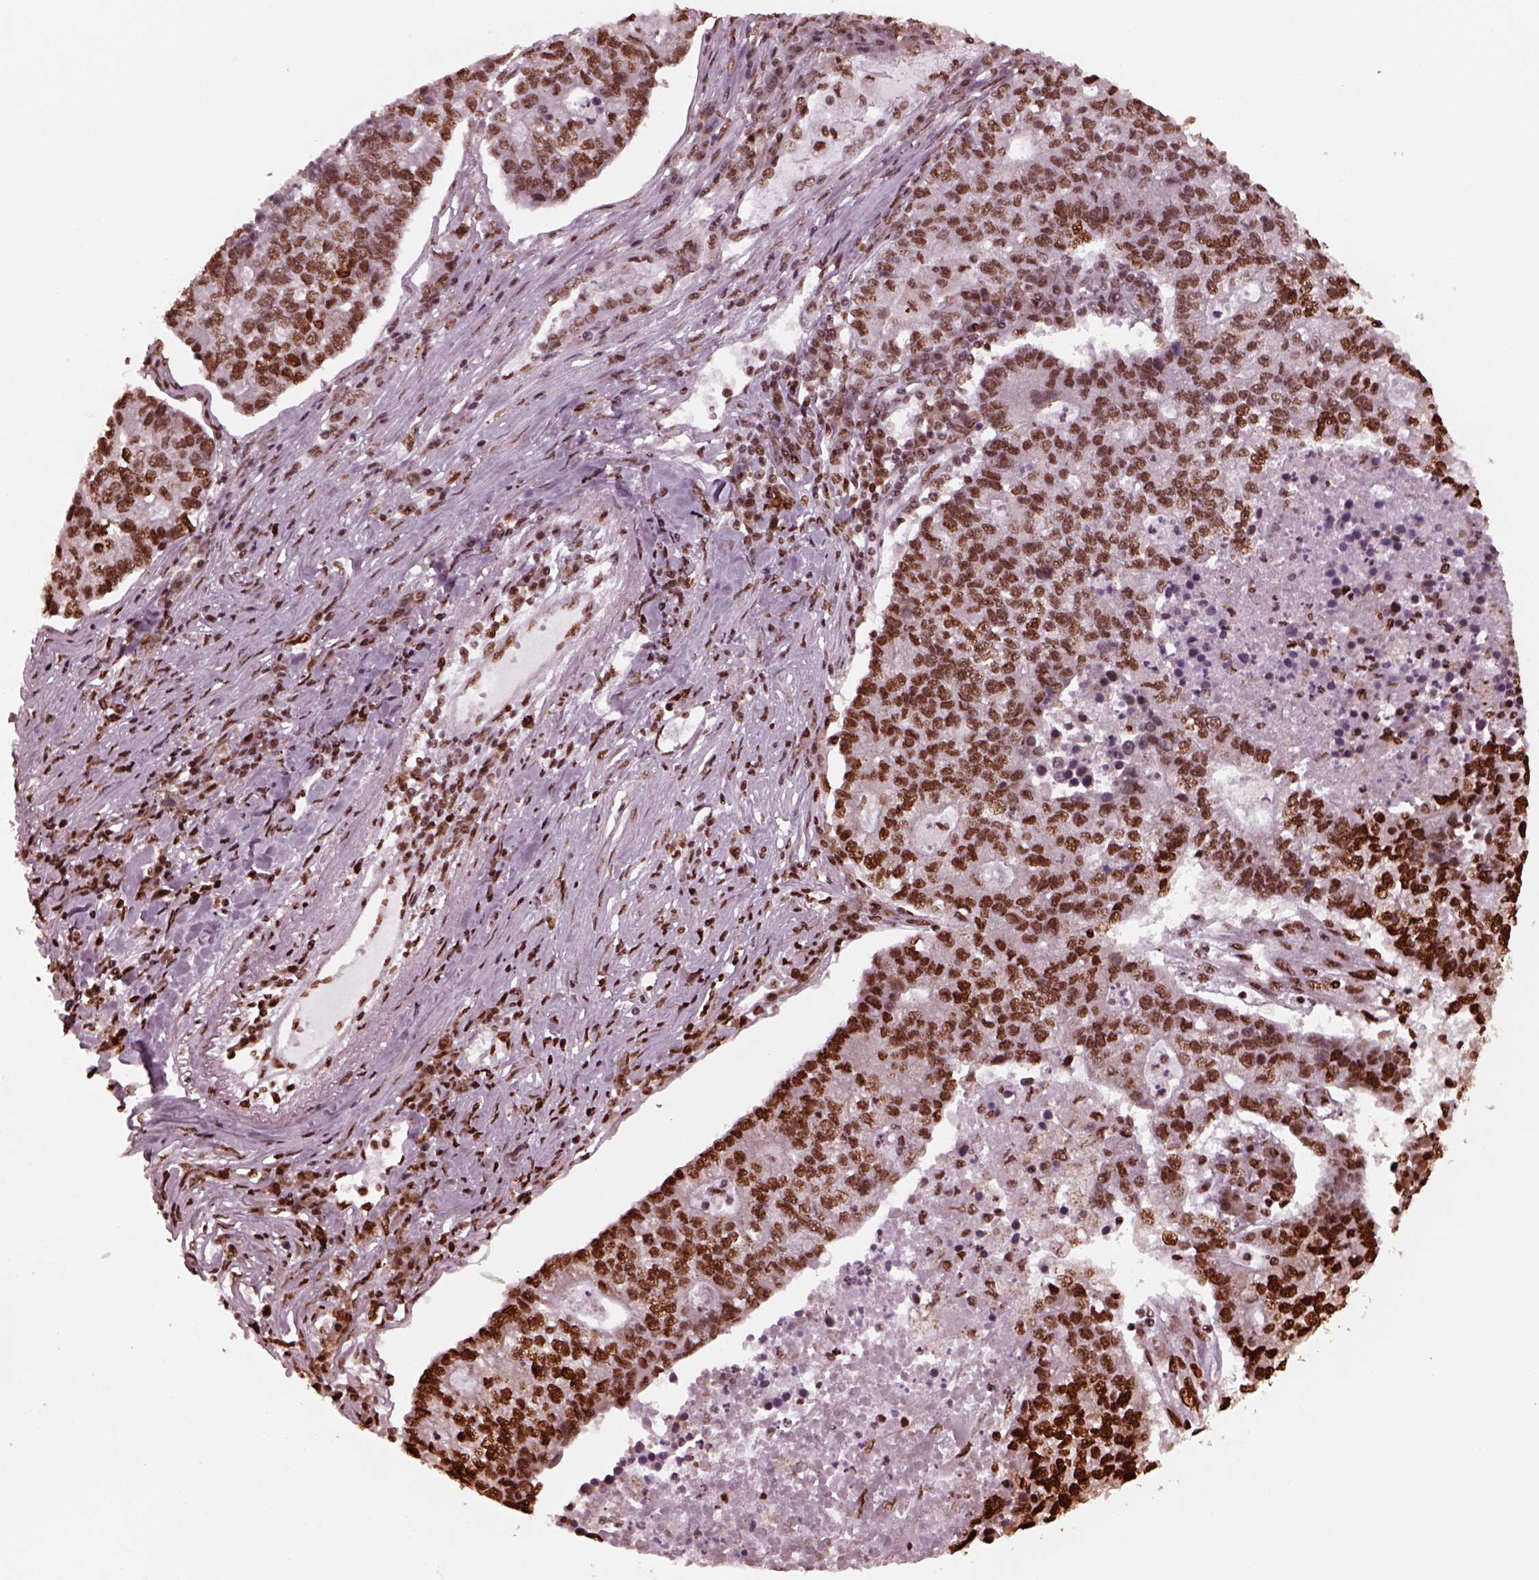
{"staining": {"intensity": "moderate", "quantity": ">75%", "location": "nuclear"}, "tissue": "lung cancer", "cell_type": "Tumor cells", "image_type": "cancer", "snomed": [{"axis": "morphology", "description": "Adenocarcinoma, NOS"}, {"axis": "topography", "description": "Lung"}], "caption": "DAB immunohistochemical staining of human adenocarcinoma (lung) shows moderate nuclear protein staining in approximately >75% of tumor cells.", "gene": "NSD1", "patient": {"sex": "male", "age": 57}}